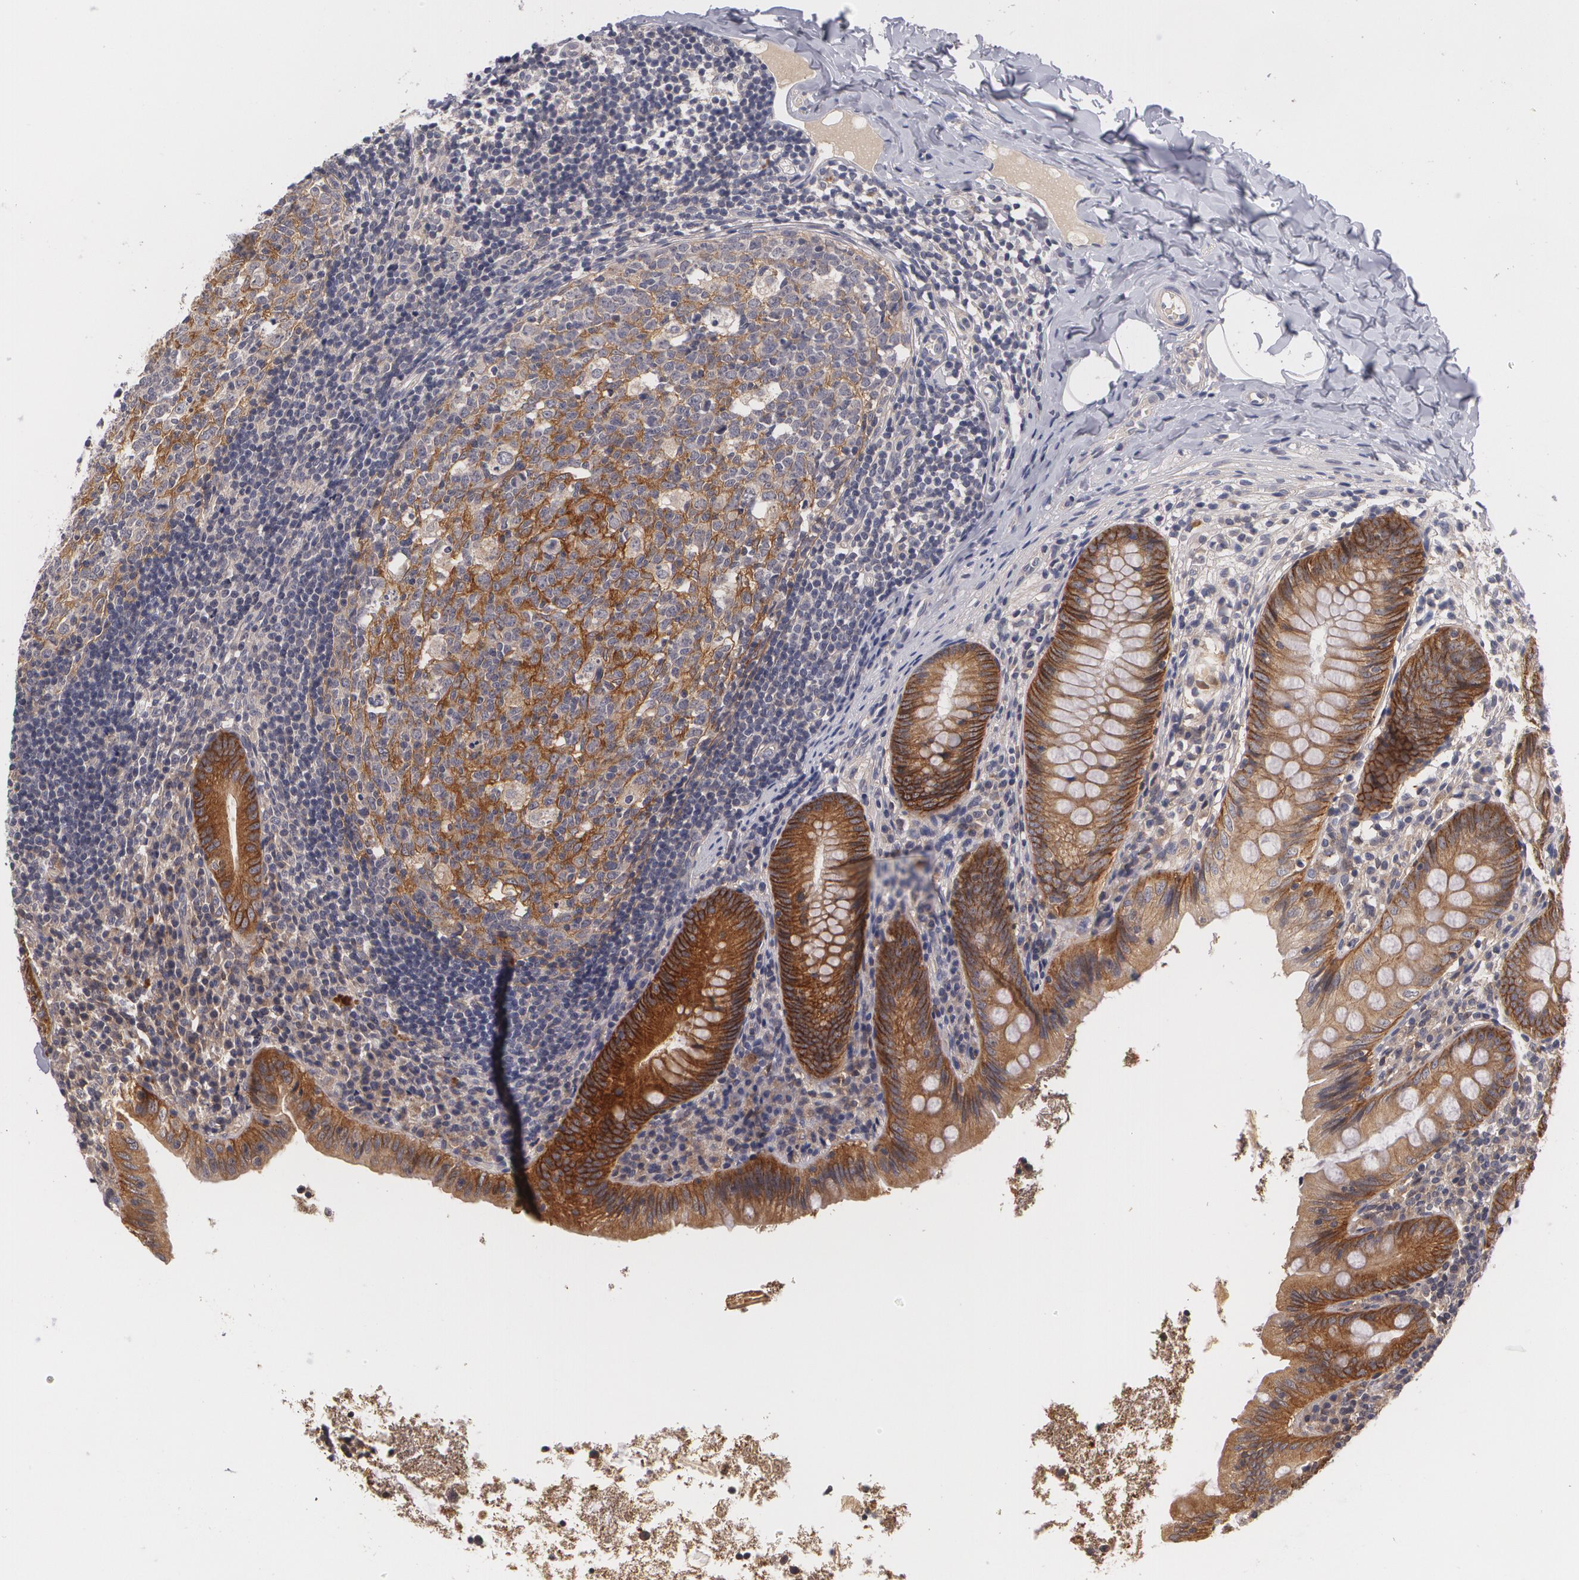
{"staining": {"intensity": "strong", "quantity": ">75%", "location": "cytoplasmic/membranous"}, "tissue": "appendix", "cell_type": "Glandular cells", "image_type": "normal", "snomed": [{"axis": "morphology", "description": "Normal tissue, NOS"}, {"axis": "topography", "description": "Appendix"}], "caption": "Immunohistochemistry photomicrograph of benign appendix: appendix stained using immunohistochemistry (IHC) displays high levels of strong protein expression localized specifically in the cytoplasmic/membranous of glandular cells, appearing as a cytoplasmic/membranous brown color.", "gene": "CASK", "patient": {"sex": "male", "age": 7}}